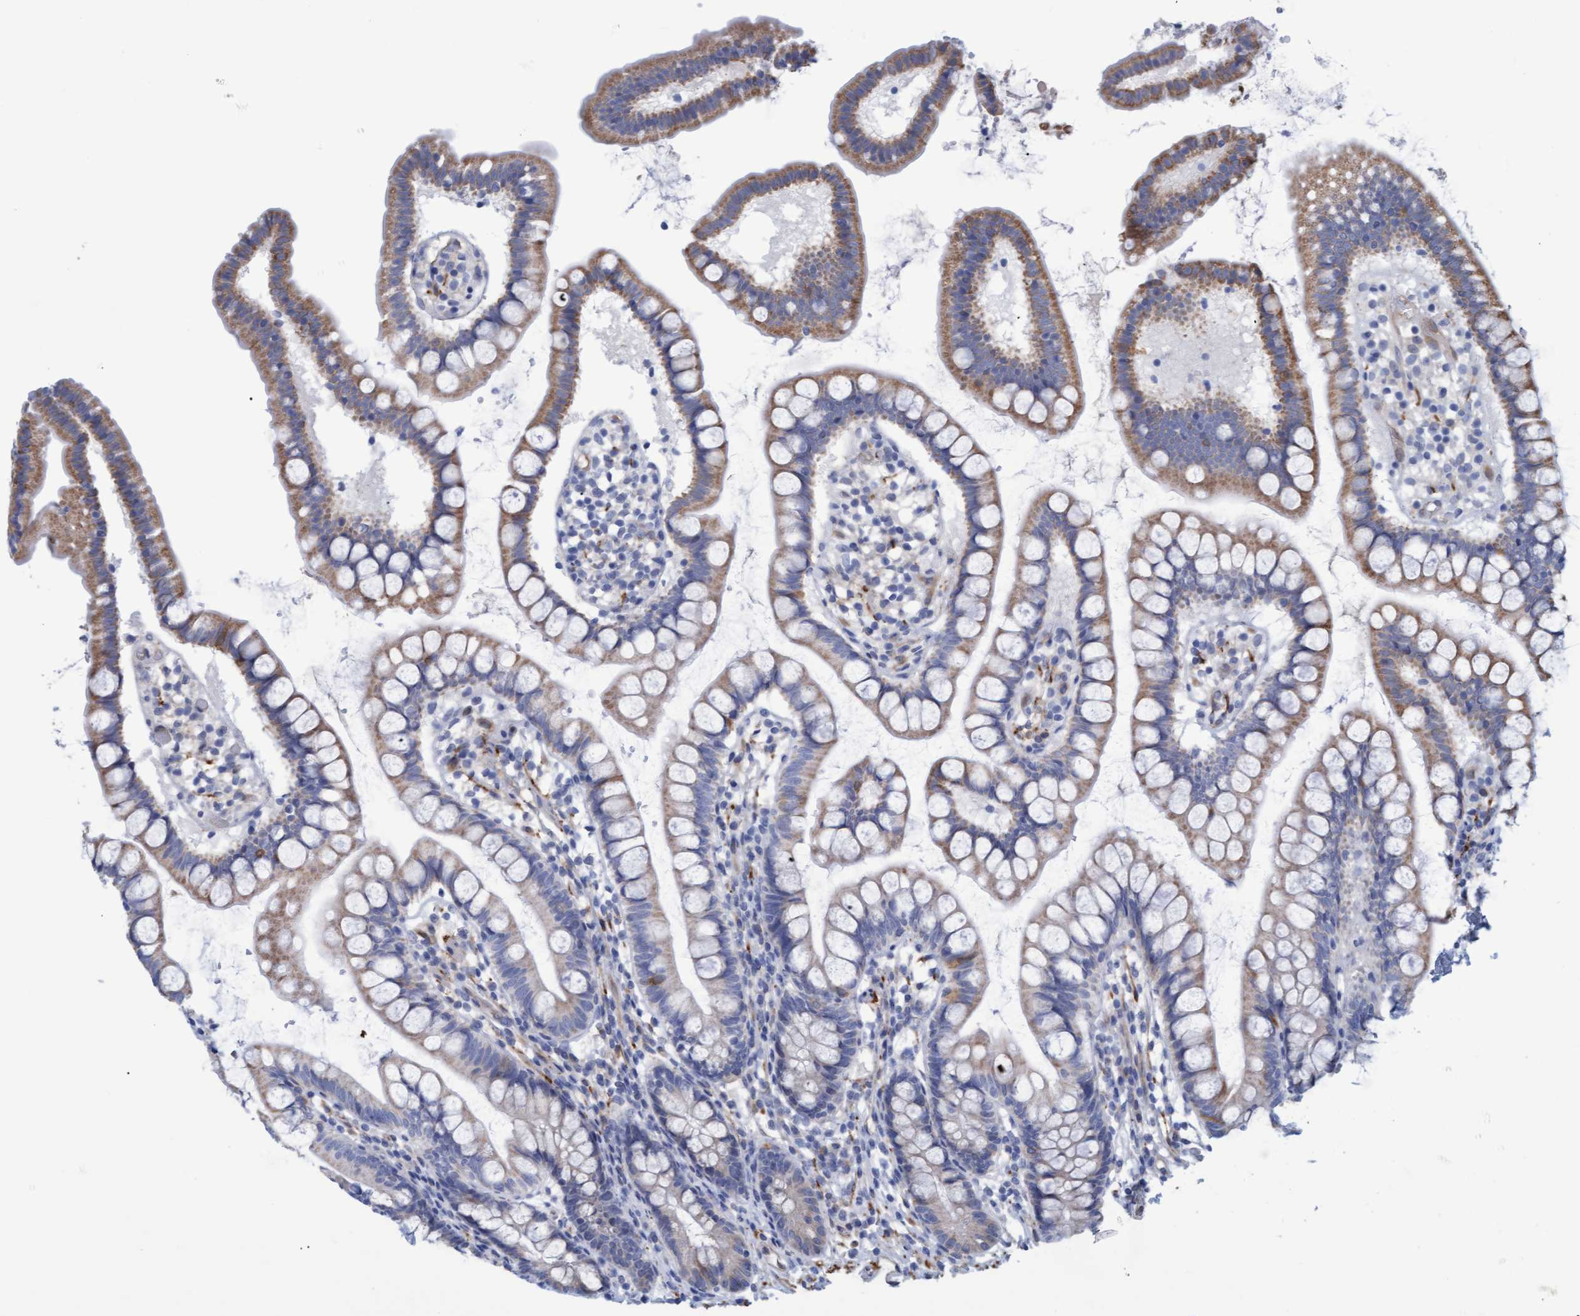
{"staining": {"intensity": "moderate", "quantity": "<25%", "location": "cytoplasmic/membranous"}, "tissue": "small intestine", "cell_type": "Glandular cells", "image_type": "normal", "snomed": [{"axis": "morphology", "description": "Normal tissue, NOS"}, {"axis": "topography", "description": "Small intestine"}], "caption": "Glandular cells demonstrate low levels of moderate cytoplasmic/membranous positivity in approximately <25% of cells in normal small intestine. The staining was performed using DAB (3,3'-diaminobenzidine), with brown indicating positive protein expression. Nuclei are stained blue with hematoxylin.", "gene": "STXBP1", "patient": {"sex": "female", "age": 84}}